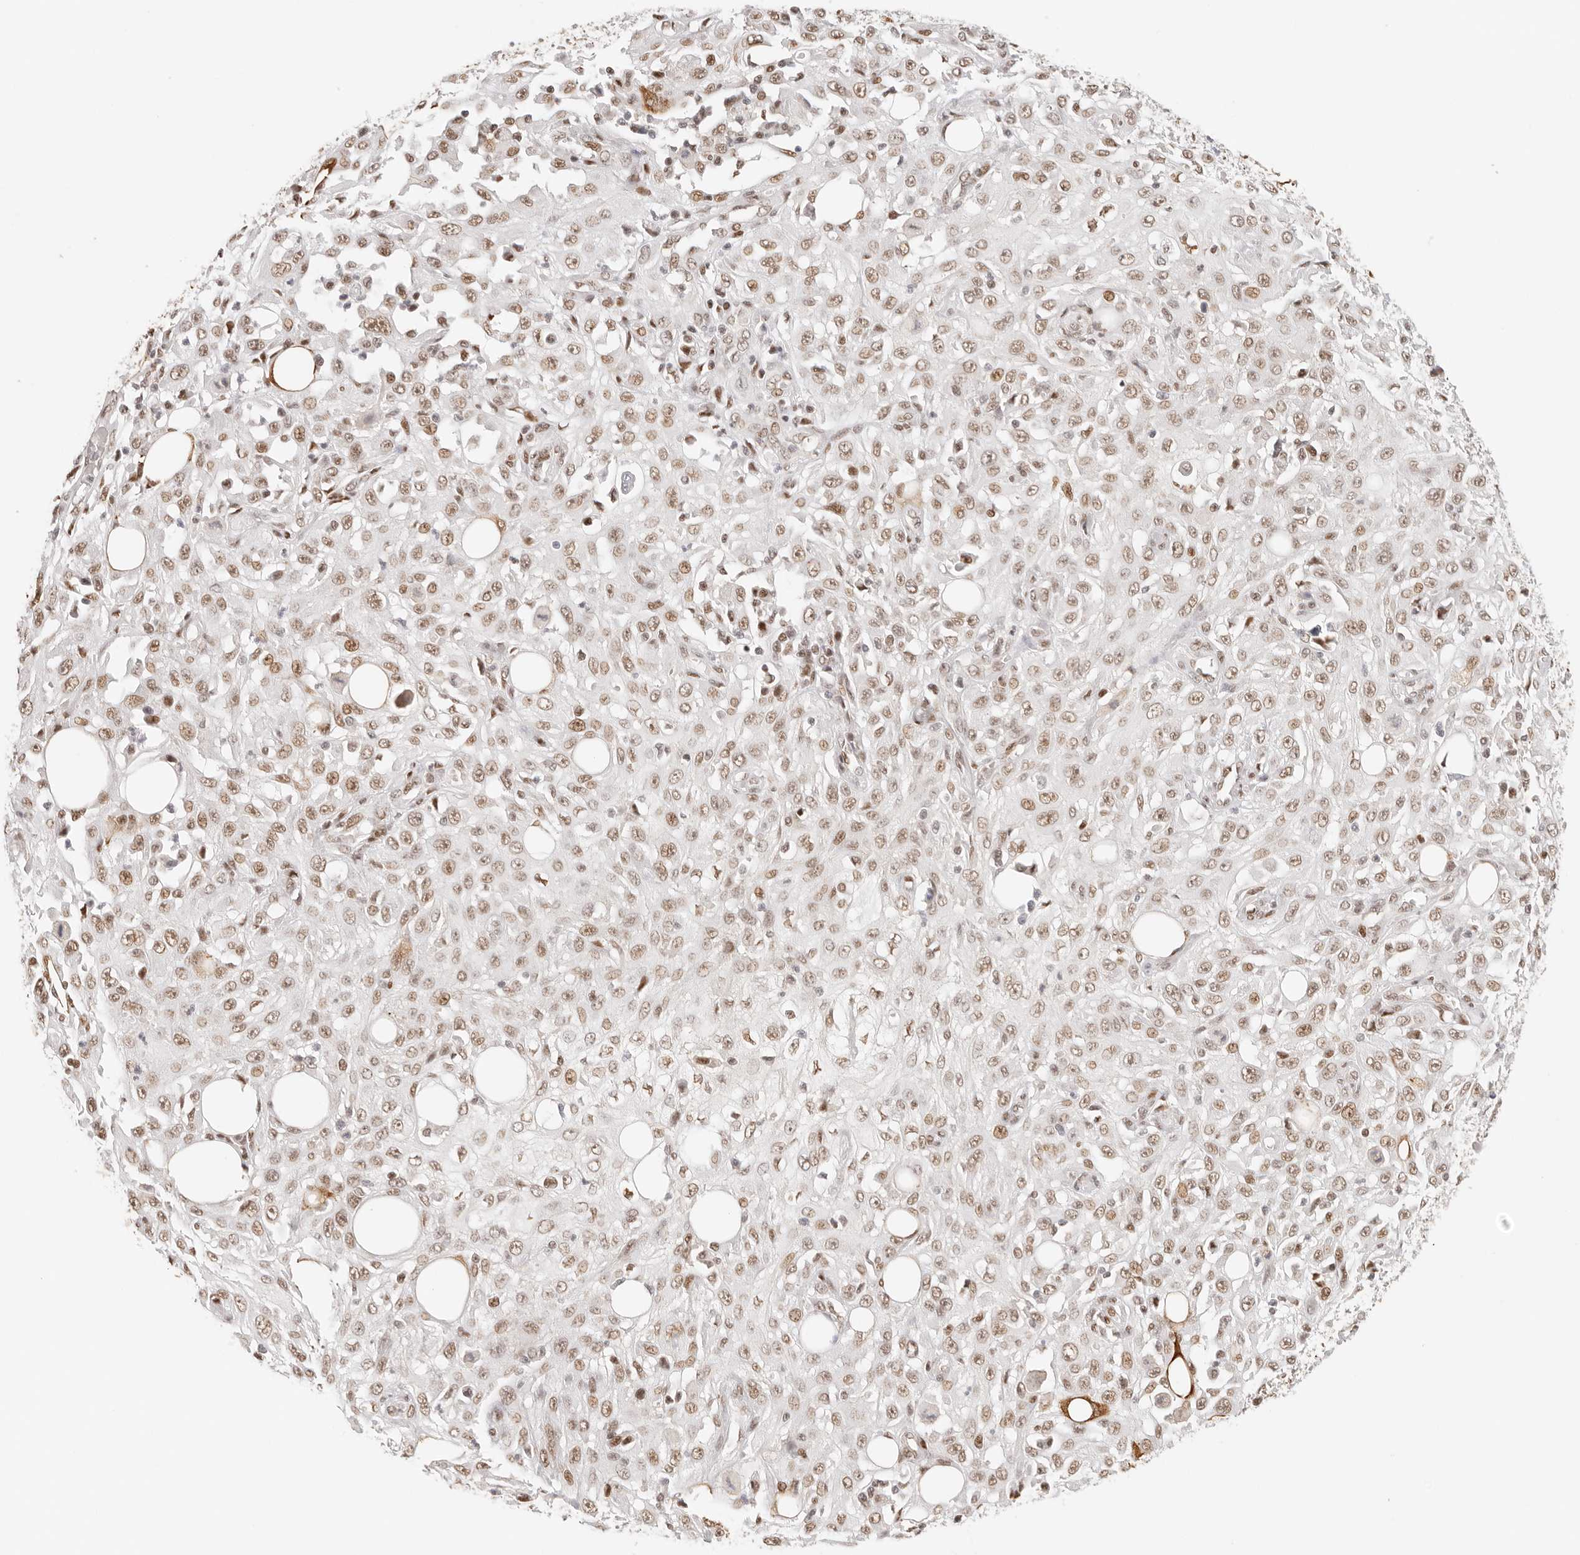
{"staining": {"intensity": "moderate", "quantity": ">75%", "location": "nuclear"}, "tissue": "skin cancer", "cell_type": "Tumor cells", "image_type": "cancer", "snomed": [{"axis": "morphology", "description": "Squamous cell carcinoma, NOS"}, {"axis": "morphology", "description": "Squamous cell carcinoma, metastatic, NOS"}, {"axis": "topography", "description": "Skin"}, {"axis": "topography", "description": "Lymph node"}], "caption": "A high-resolution micrograph shows immunohistochemistry (IHC) staining of skin metastatic squamous cell carcinoma, which demonstrates moderate nuclear expression in about >75% of tumor cells. The protein of interest is stained brown, and the nuclei are stained in blue (DAB IHC with brightfield microscopy, high magnification).", "gene": "HOXC5", "patient": {"sex": "male", "age": 75}}